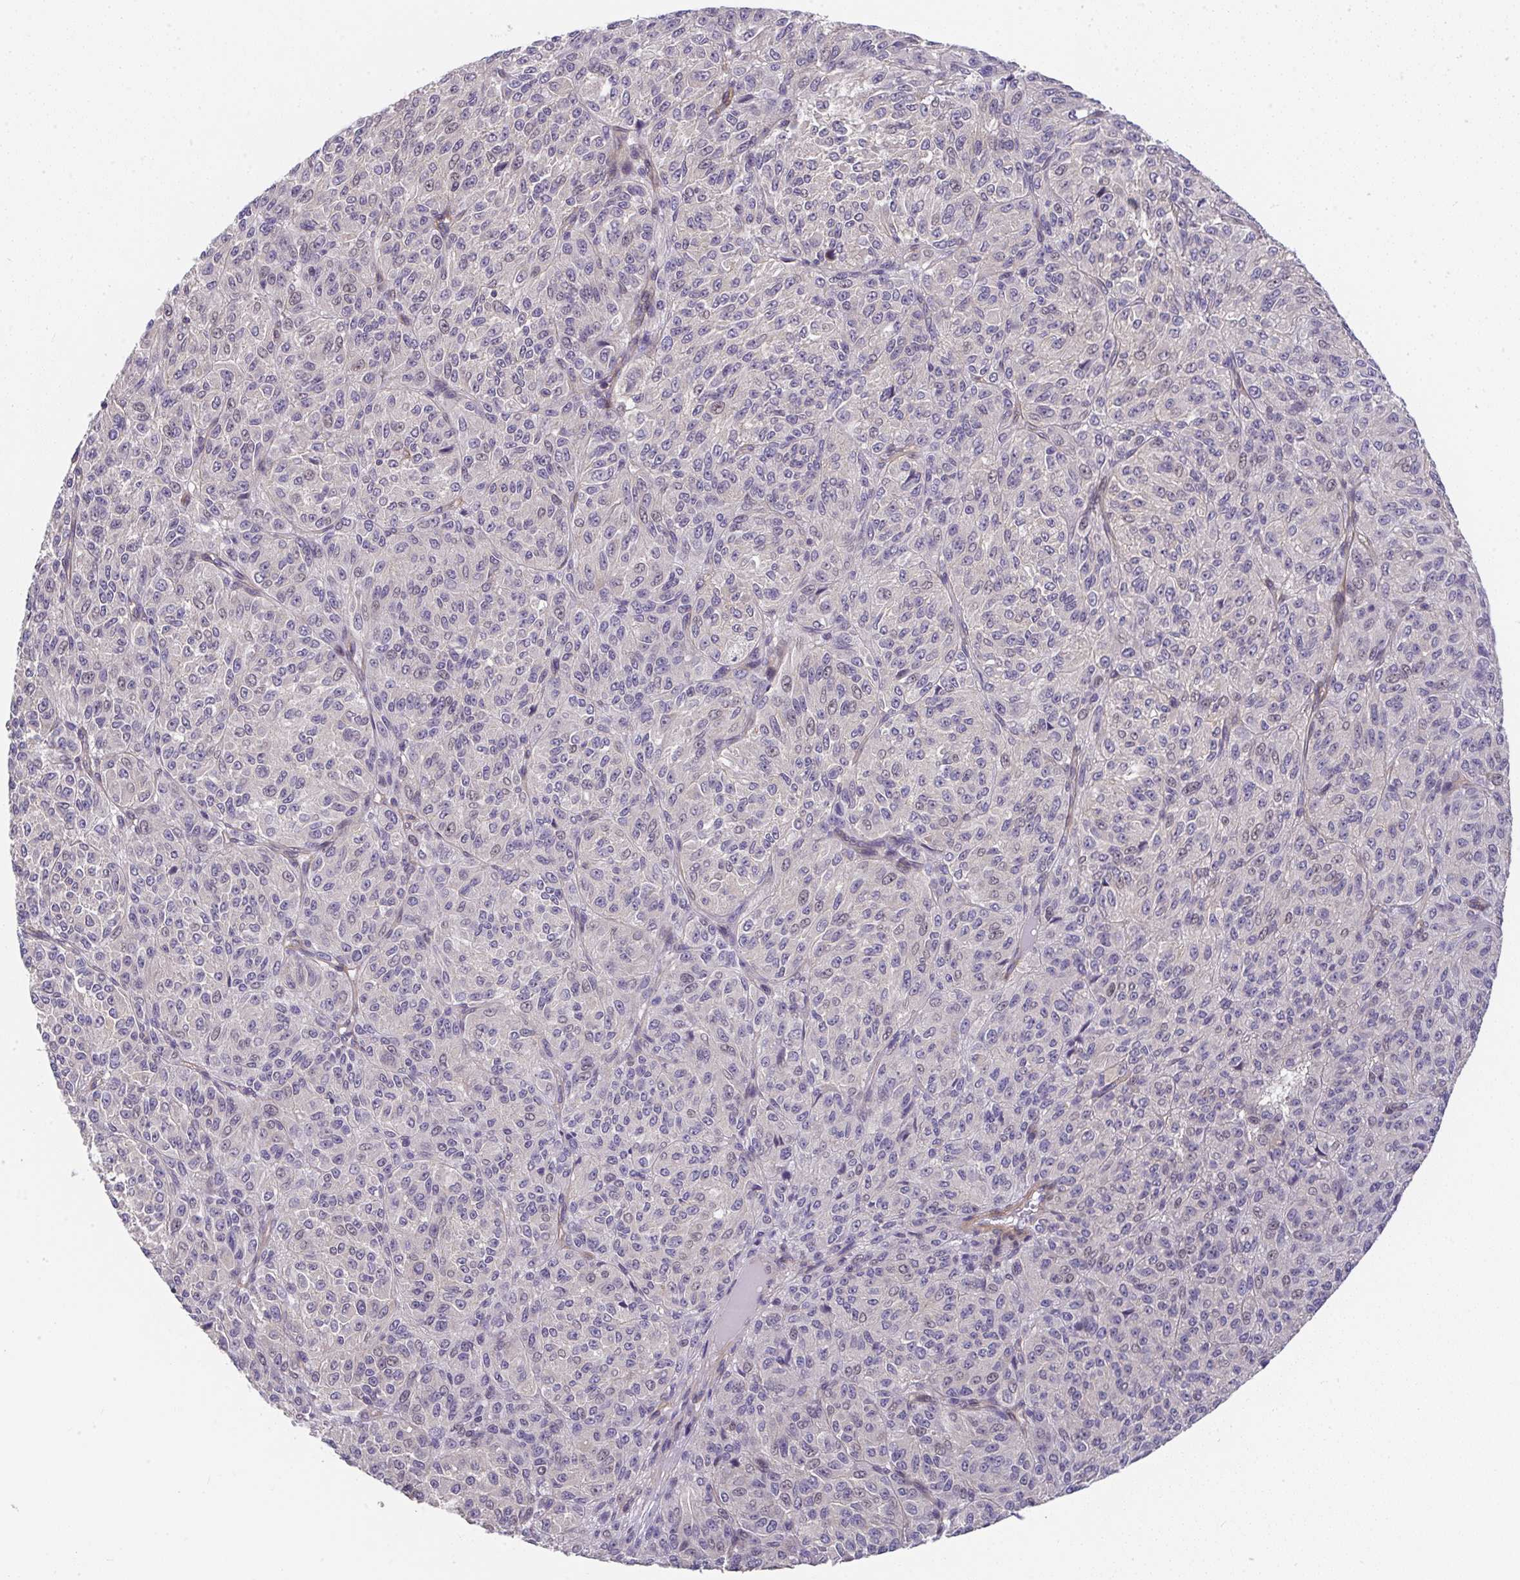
{"staining": {"intensity": "negative", "quantity": "none", "location": "none"}, "tissue": "melanoma", "cell_type": "Tumor cells", "image_type": "cancer", "snomed": [{"axis": "morphology", "description": "Malignant melanoma, Metastatic site"}, {"axis": "topography", "description": "Brain"}], "caption": "Immunohistochemical staining of melanoma shows no significant staining in tumor cells.", "gene": "ZNF696", "patient": {"sex": "female", "age": 56}}